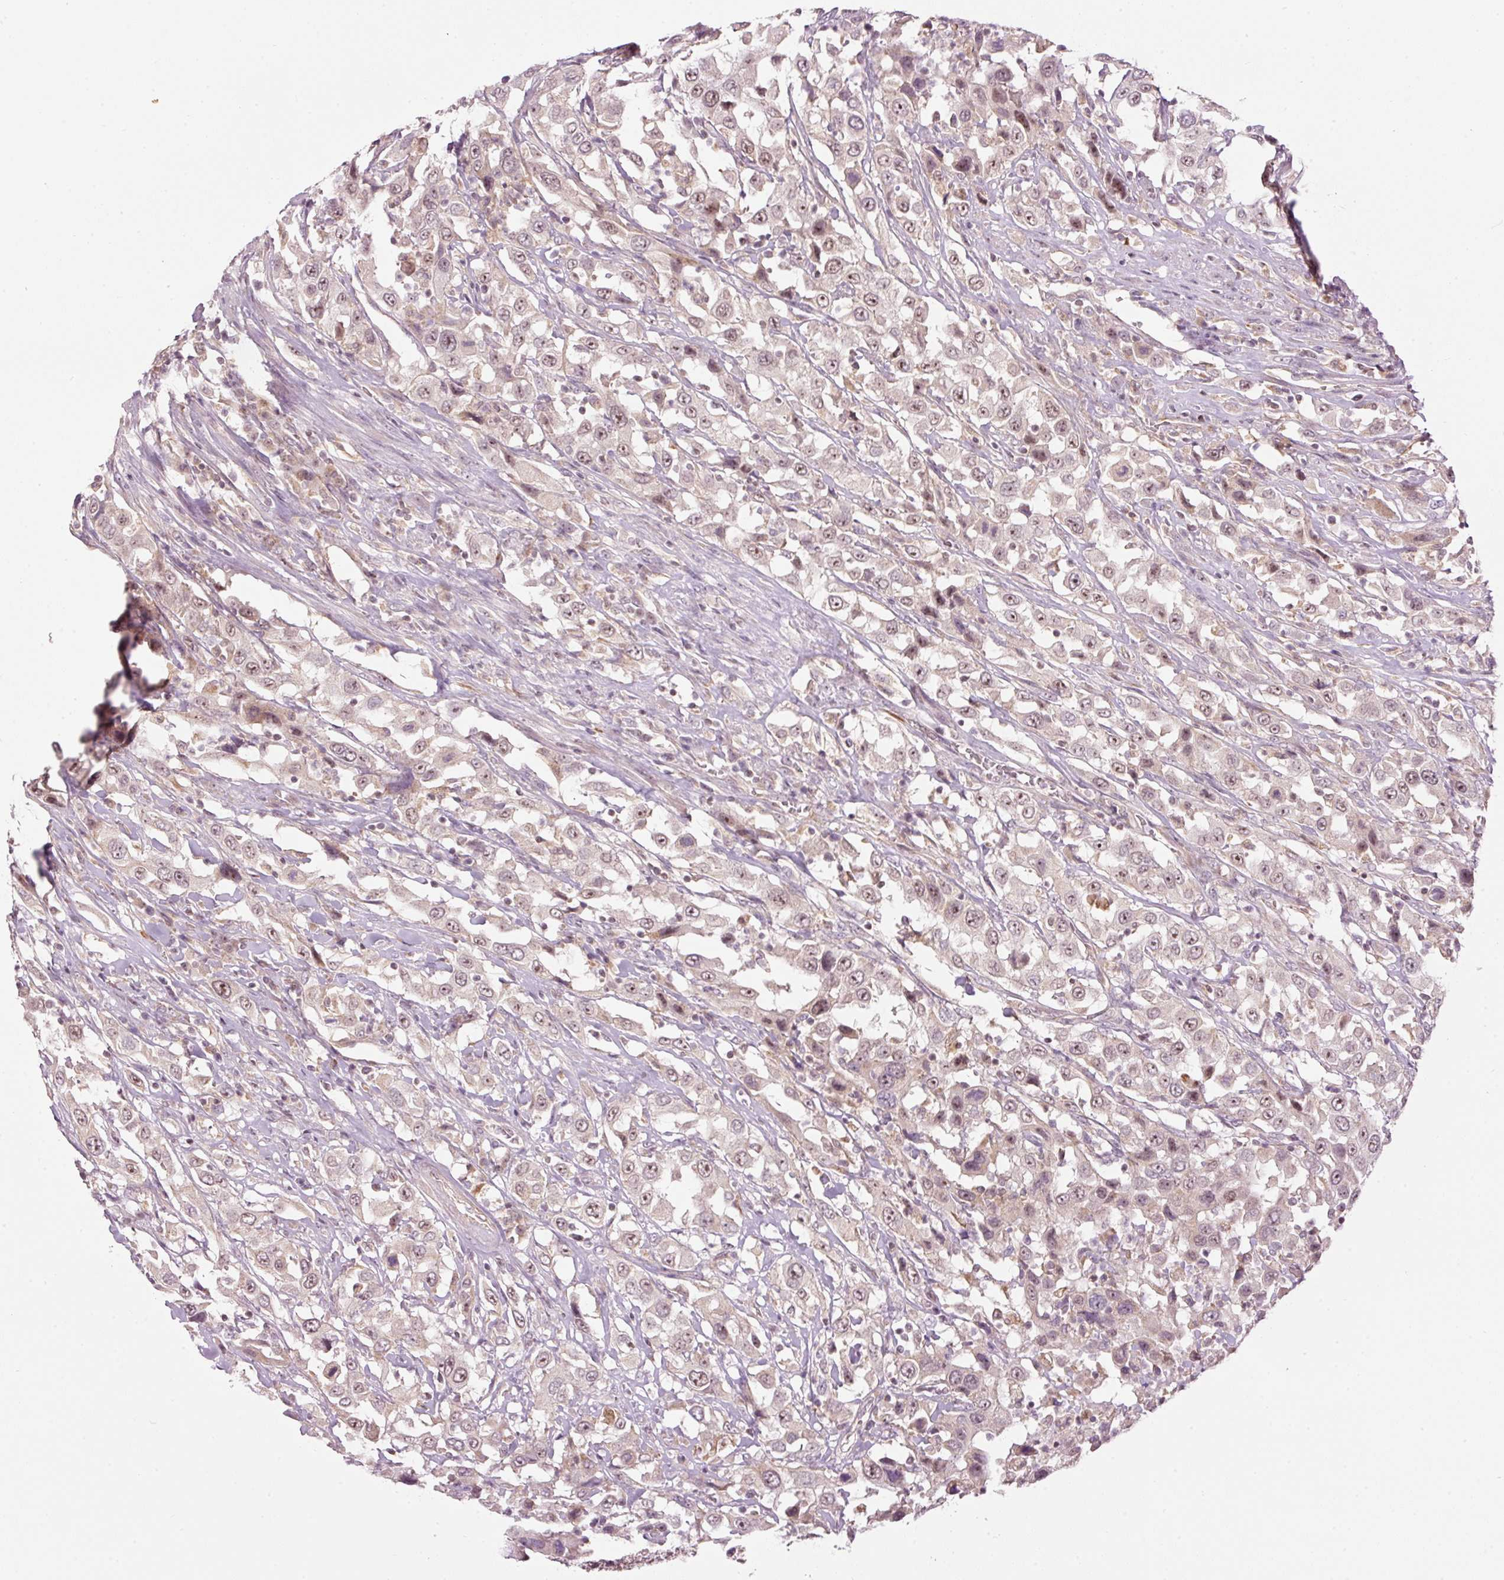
{"staining": {"intensity": "weak", "quantity": "25%-75%", "location": "nuclear"}, "tissue": "urothelial cancer", "cell_type": "Tumor cells", "image_type": "cancer", "snomed": [{"axis": "morphology", "description": "Urothelial carcinoma, High grade"}, {"axis": "topography", "description": "Urinary bladder"}], "caption": "Protein analysis of high-grade urothelial carcinoma tissue exhibits weak nuclear positivity in about 25%-75% of tumor cells. The staining was performed using DAB, with brown indicating positive protein expression. Nuclei are stained blue with hematoxylin.", "gene": "CDC20B", "patient": {"sex": "male", "age": 61}}